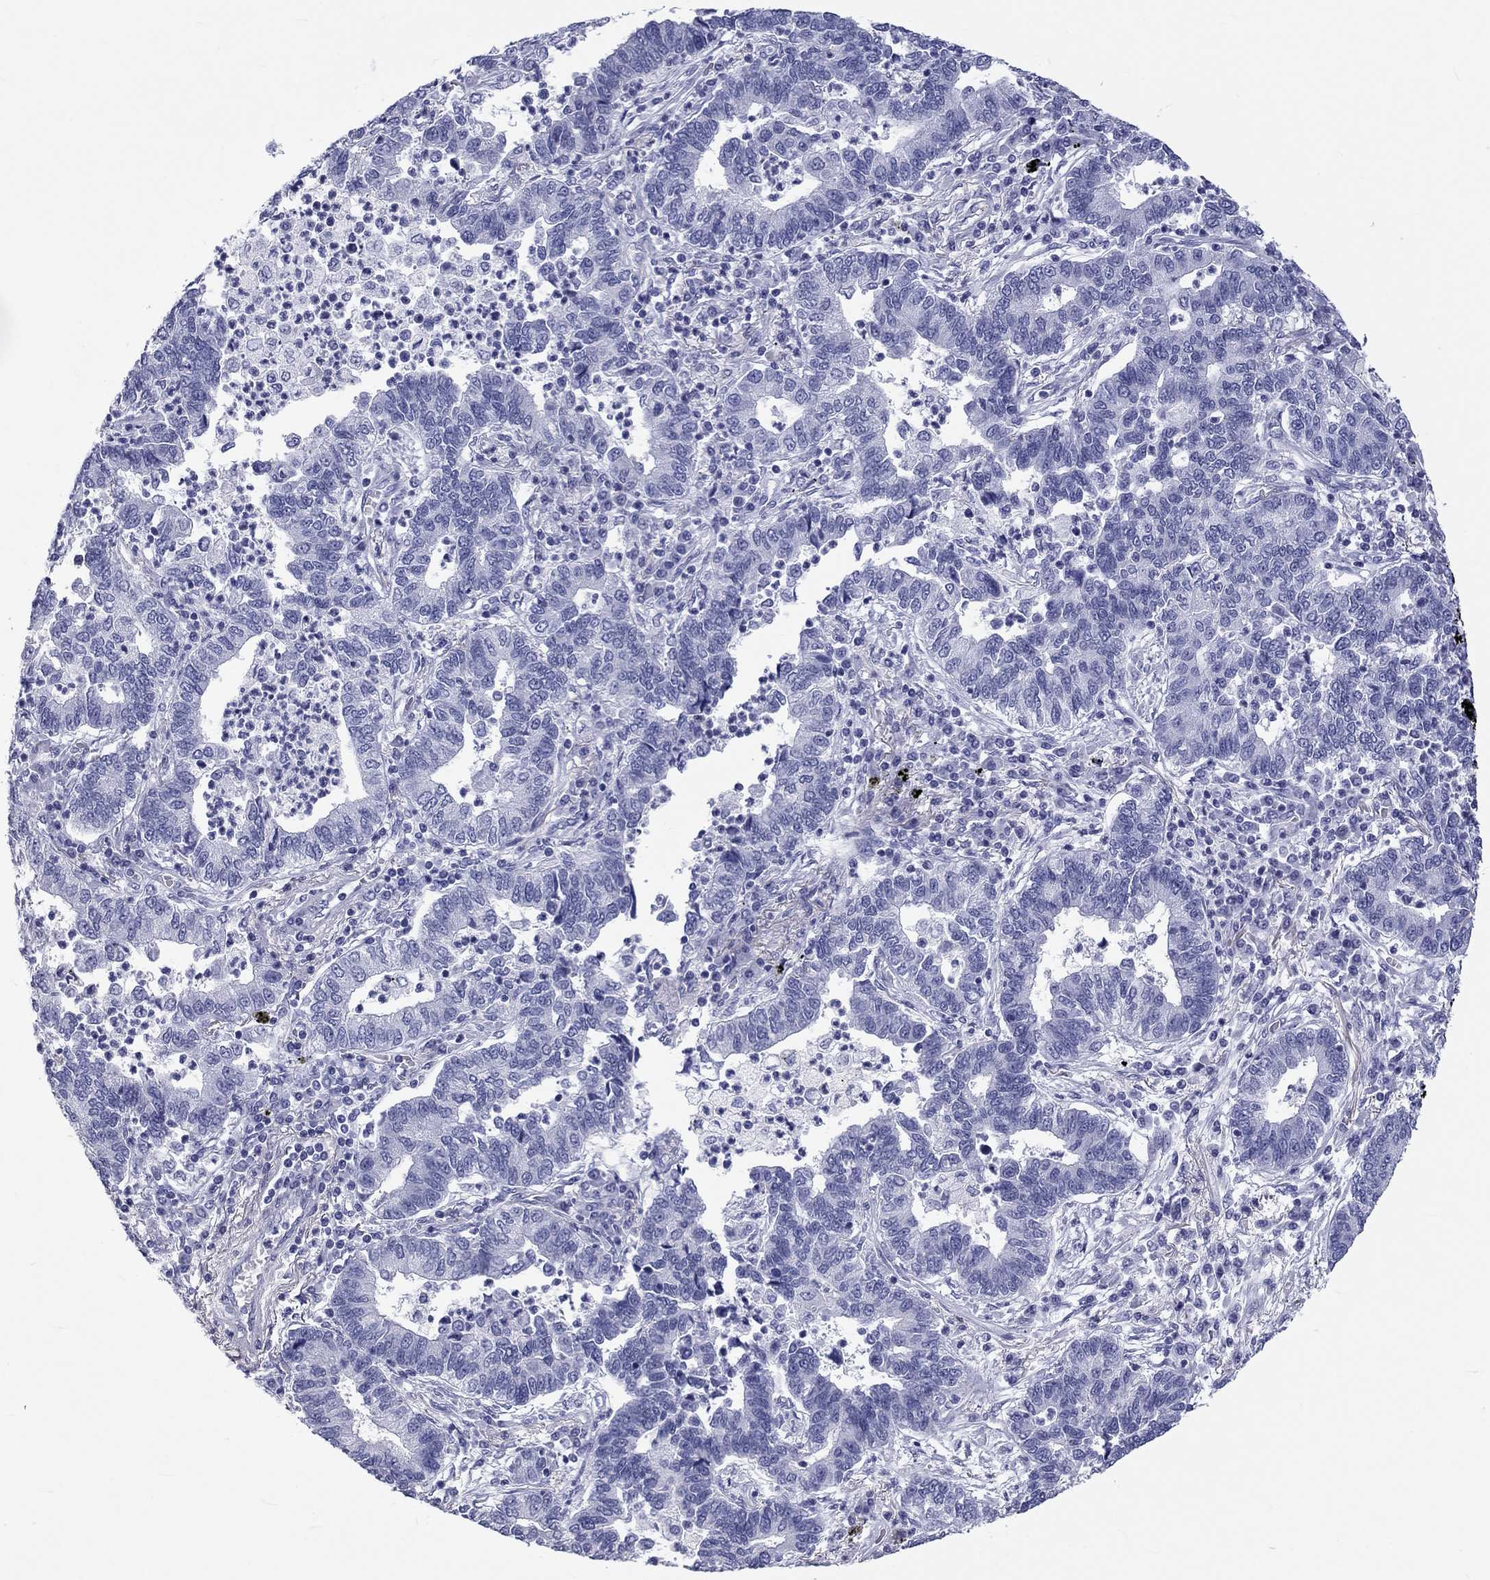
{"staining": {"intensity": "negative", "quantity": "none", "location": "none"}, "tissue": "lung cancer", "cell_type": "Tumor cells", "image_type": "cancer", "snomed": [{"axis": "morphology", "description": "Adenocarcinoma, NOS"}, {"axis": "topography", "description": "Lung"}], "caption": "This is an IHC photomicrograph of human adenocarcinoma (lung). There is no staining in tumor cells.", "gene": "DNALI1", "patient": {"sex": "female", "age": 57}}